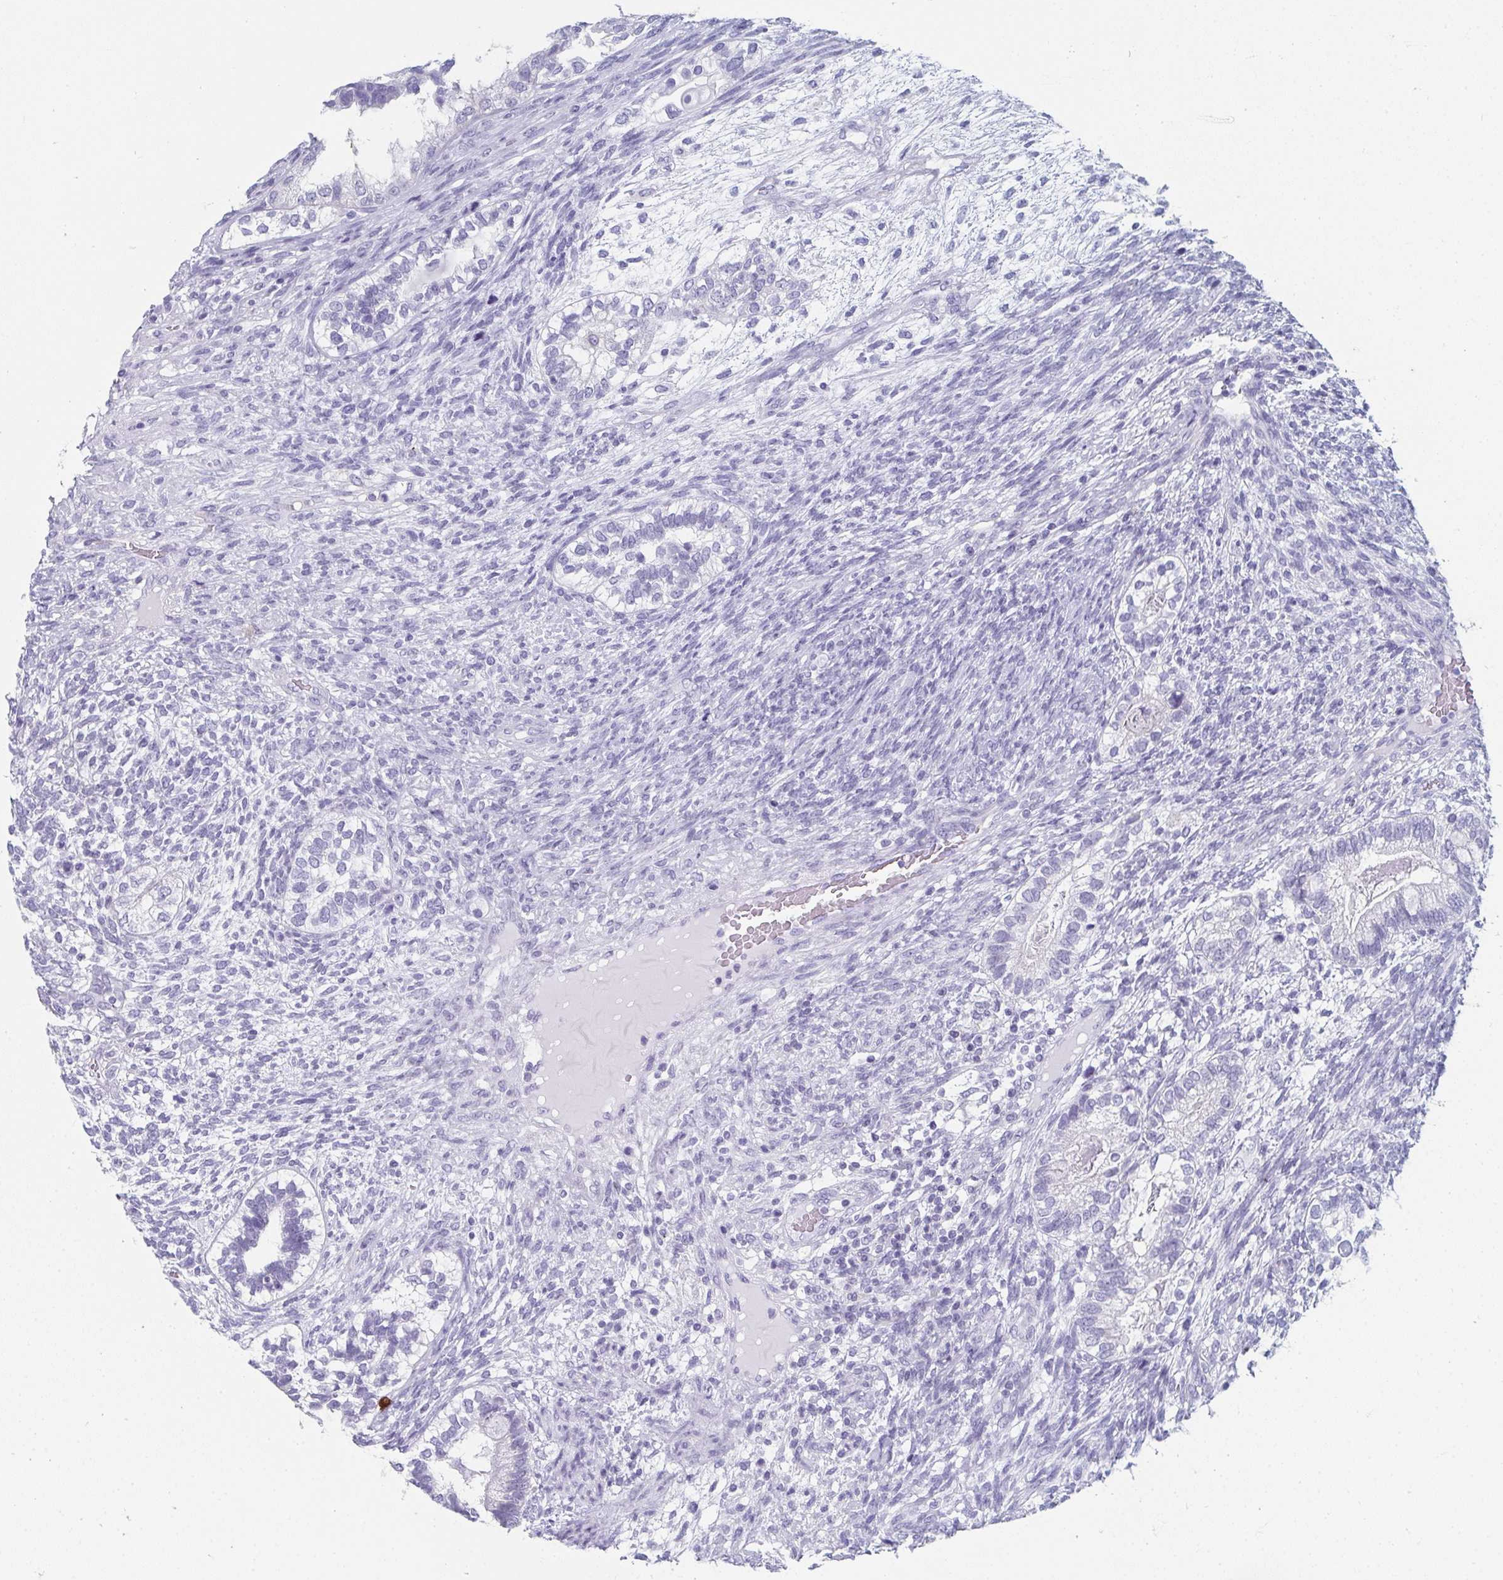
{"staining": {"intensity": "negative", "quantity": "none", "location": "none"}, "tissue": "testis cancer", "cell_type": "Tumor cells", "image_type": "cancer", "snomed": [{"axis": "morphology", "description": "Seminoma, NOS"}, {"axis": "morphology", "description": "Carcinoma, Embryonal, NOS"}, {"axis": "topography", "description": "Testis"}], "caption": "The image reveals no significant expression in tumor cells of testis cancer.", "gene": "GHRL", "patient": {"sex": "male", "age": 41}}